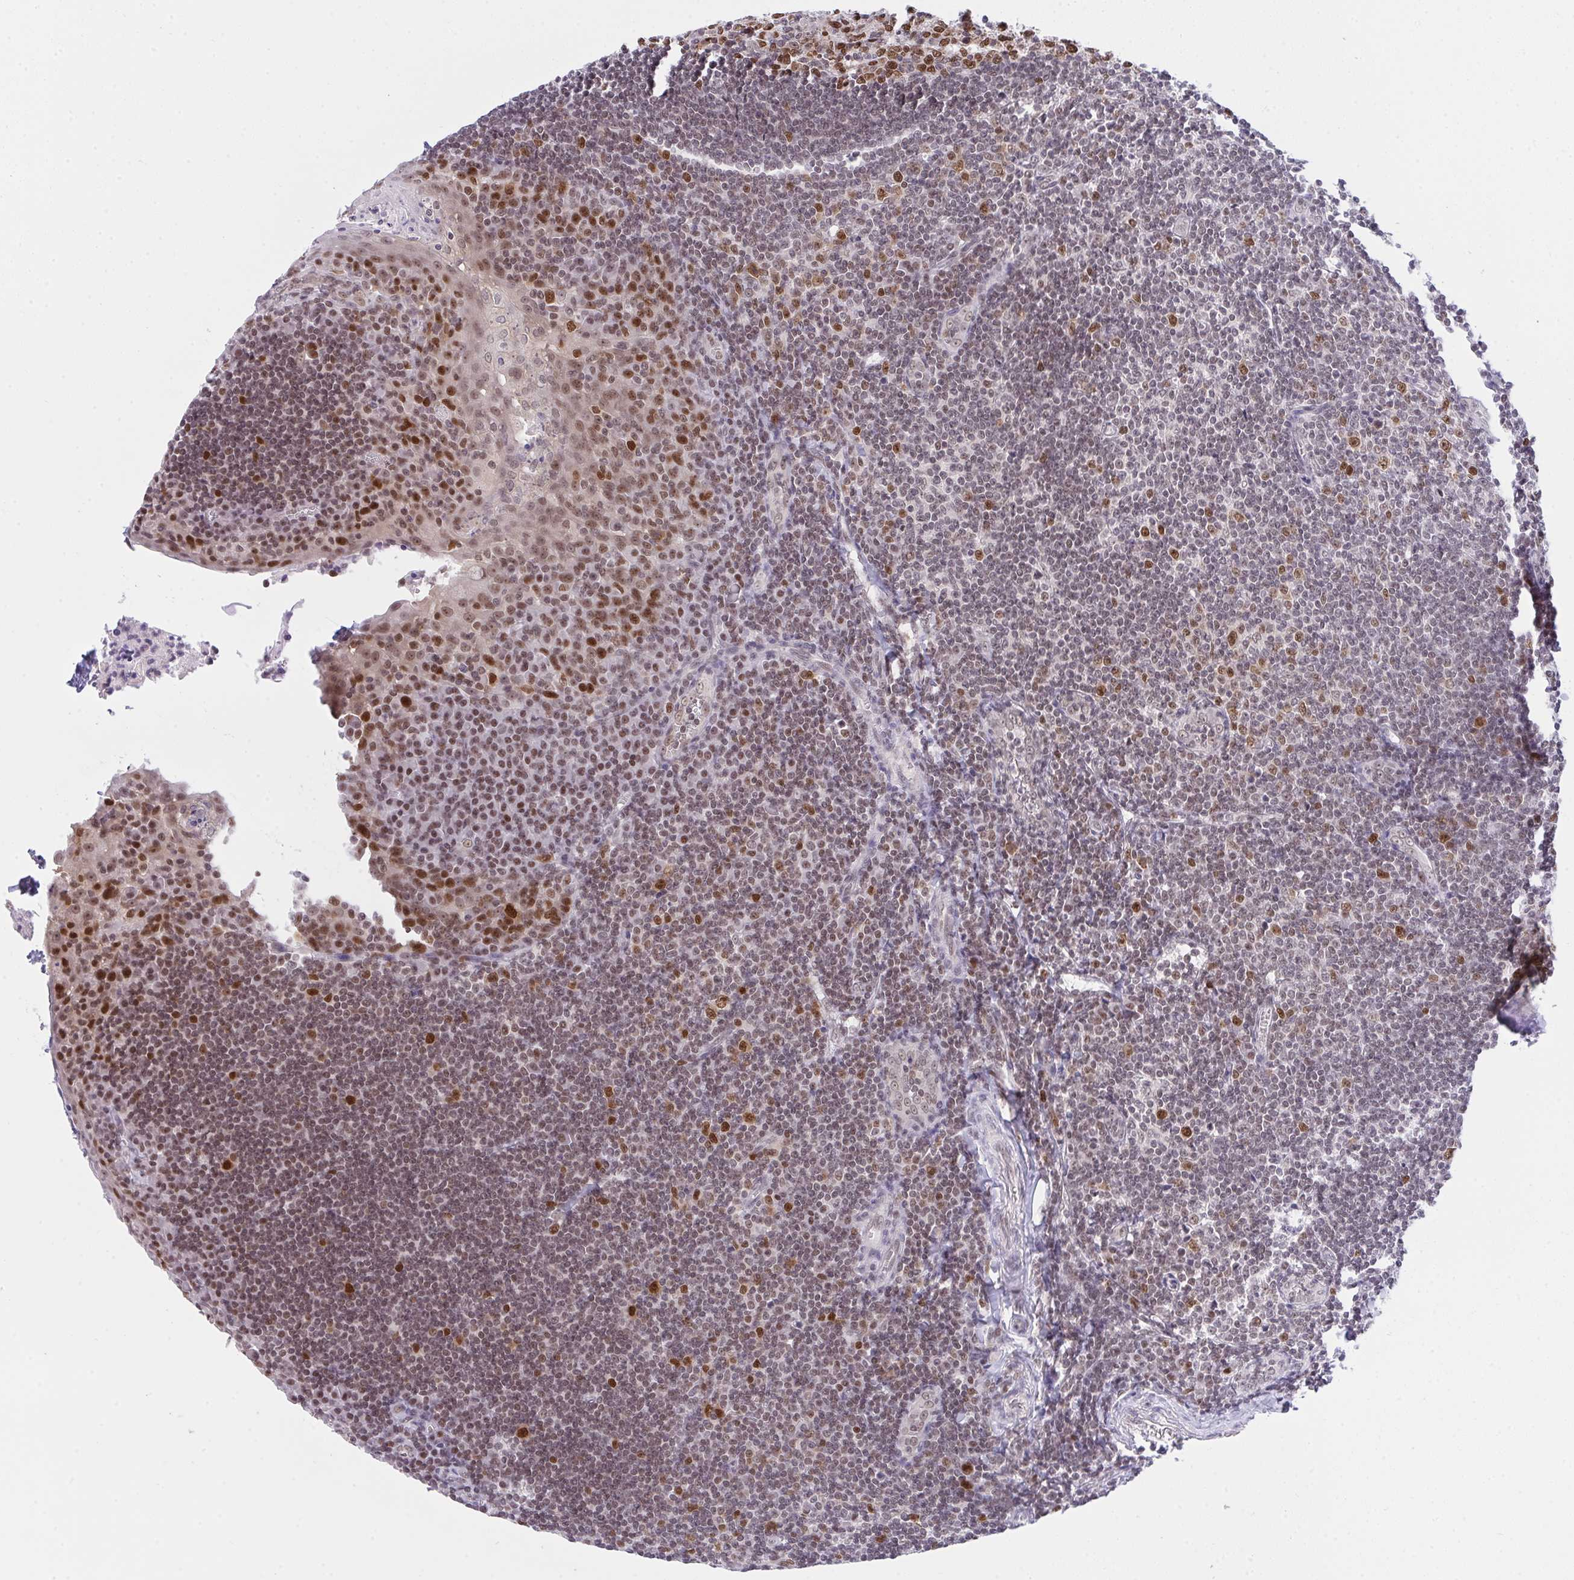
{"staining": {"intensity": "strong", "quantity": ">75%", "location": "nuclear"}, "tissue": "tonsil", "cell_type": "Germinal center cells", "image_type": "normal", "snomed": [{"axis": "morphology", "description": "Normal tissue, NOS"}, {"axis": "topography", "description": "Tonsil"}], "caption": "IHC of unremarkable tonsil displays high levels of strong nuclear positivity in about >75% of germinal center cells.", "gene": "RFC4", "patient": {"sex": "male", "age": 27}}